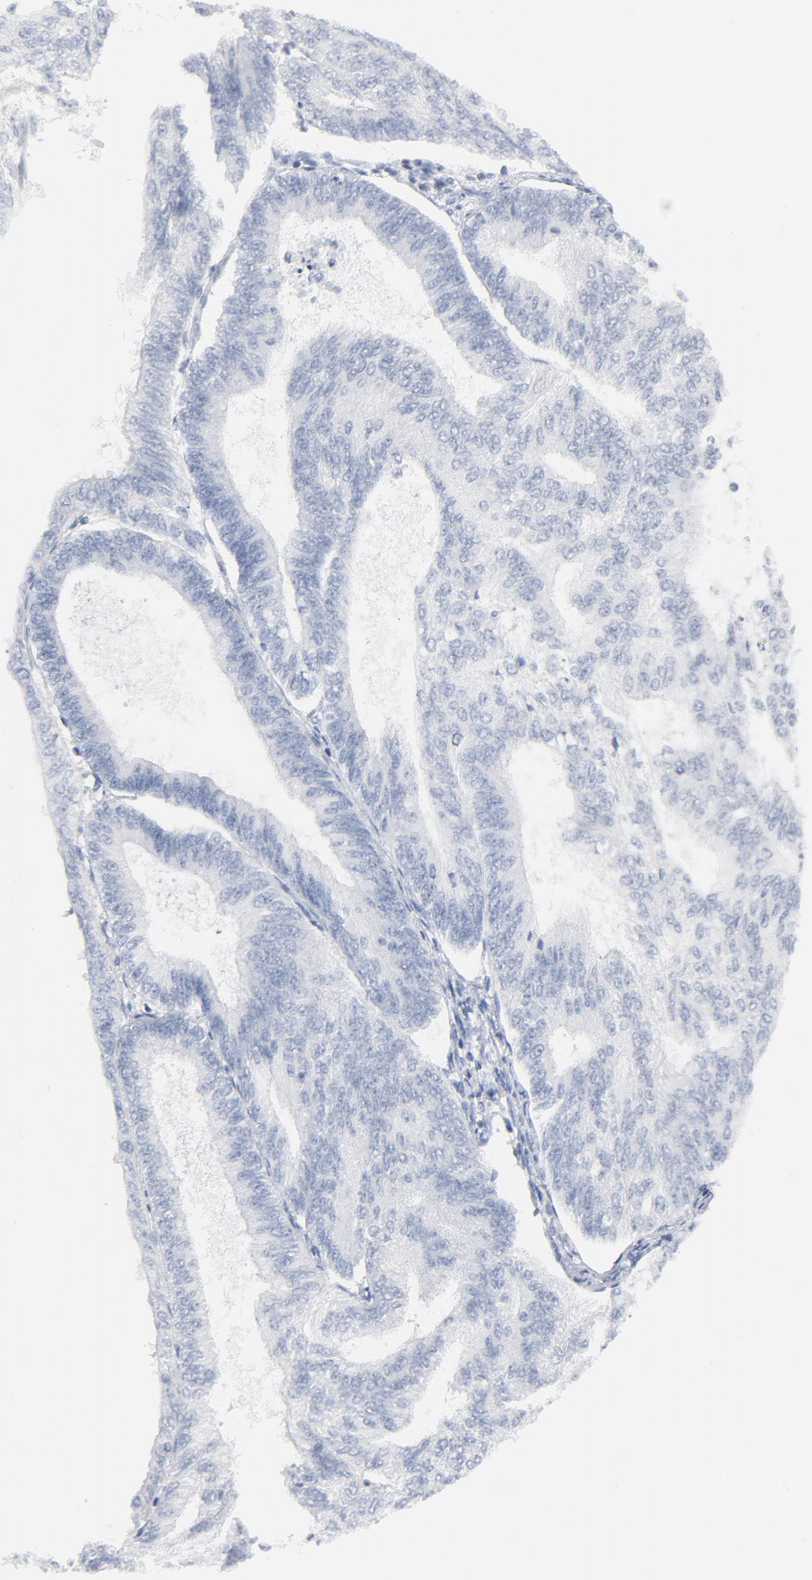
{"staining": {"intensity": "negative", "quantity": "none", "location": "none"}, "tissue": "endometrial cancer", "cell_type": "Tumor cells", "image_type": "cancer", "snomed": [{"axis": "morphology", "description": "Adenocarcinoma, NOS"}, {"axis": "topography", "description": "Endometrium"}], "caption": "This is a micrograph of IHC staining of adenocarcinoma (endometrial), which shows no staining in tumor cells.", "gene": "PTK2B", "patient": {"sex": "female", "age": 55}}